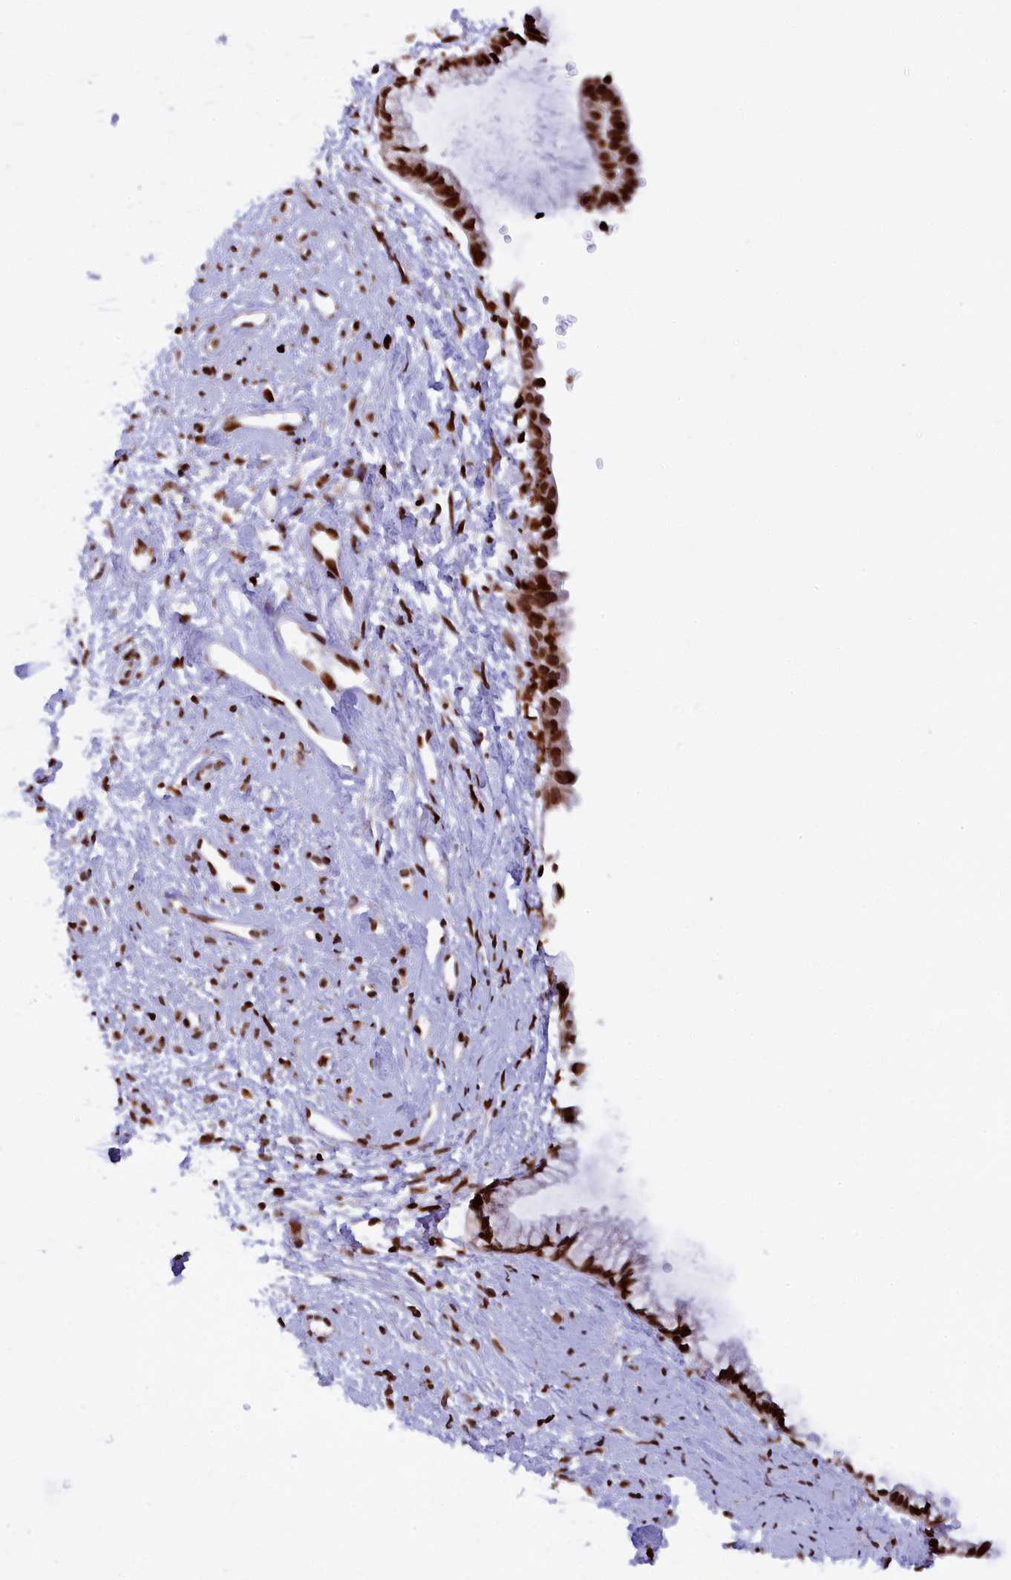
{"staining": {"intensity": "strong", "quantity": ">75%", "location": "nuclear"}, "tissue": "cervix", "cell_type": "Glandular cells", "image_type": "normal", "snomed": [{"axis": "morphology", "description": "Normal tissue, NOS"}, {"axis": "topography", "description": "Cervix"}], "caption": "Protein expression analysis of normal human cervix reveals strong nuclear positivity in approximately >75% of glandular cells.", "gene": "TIMM29", "patient": {"sex": "female", "age": 57}}